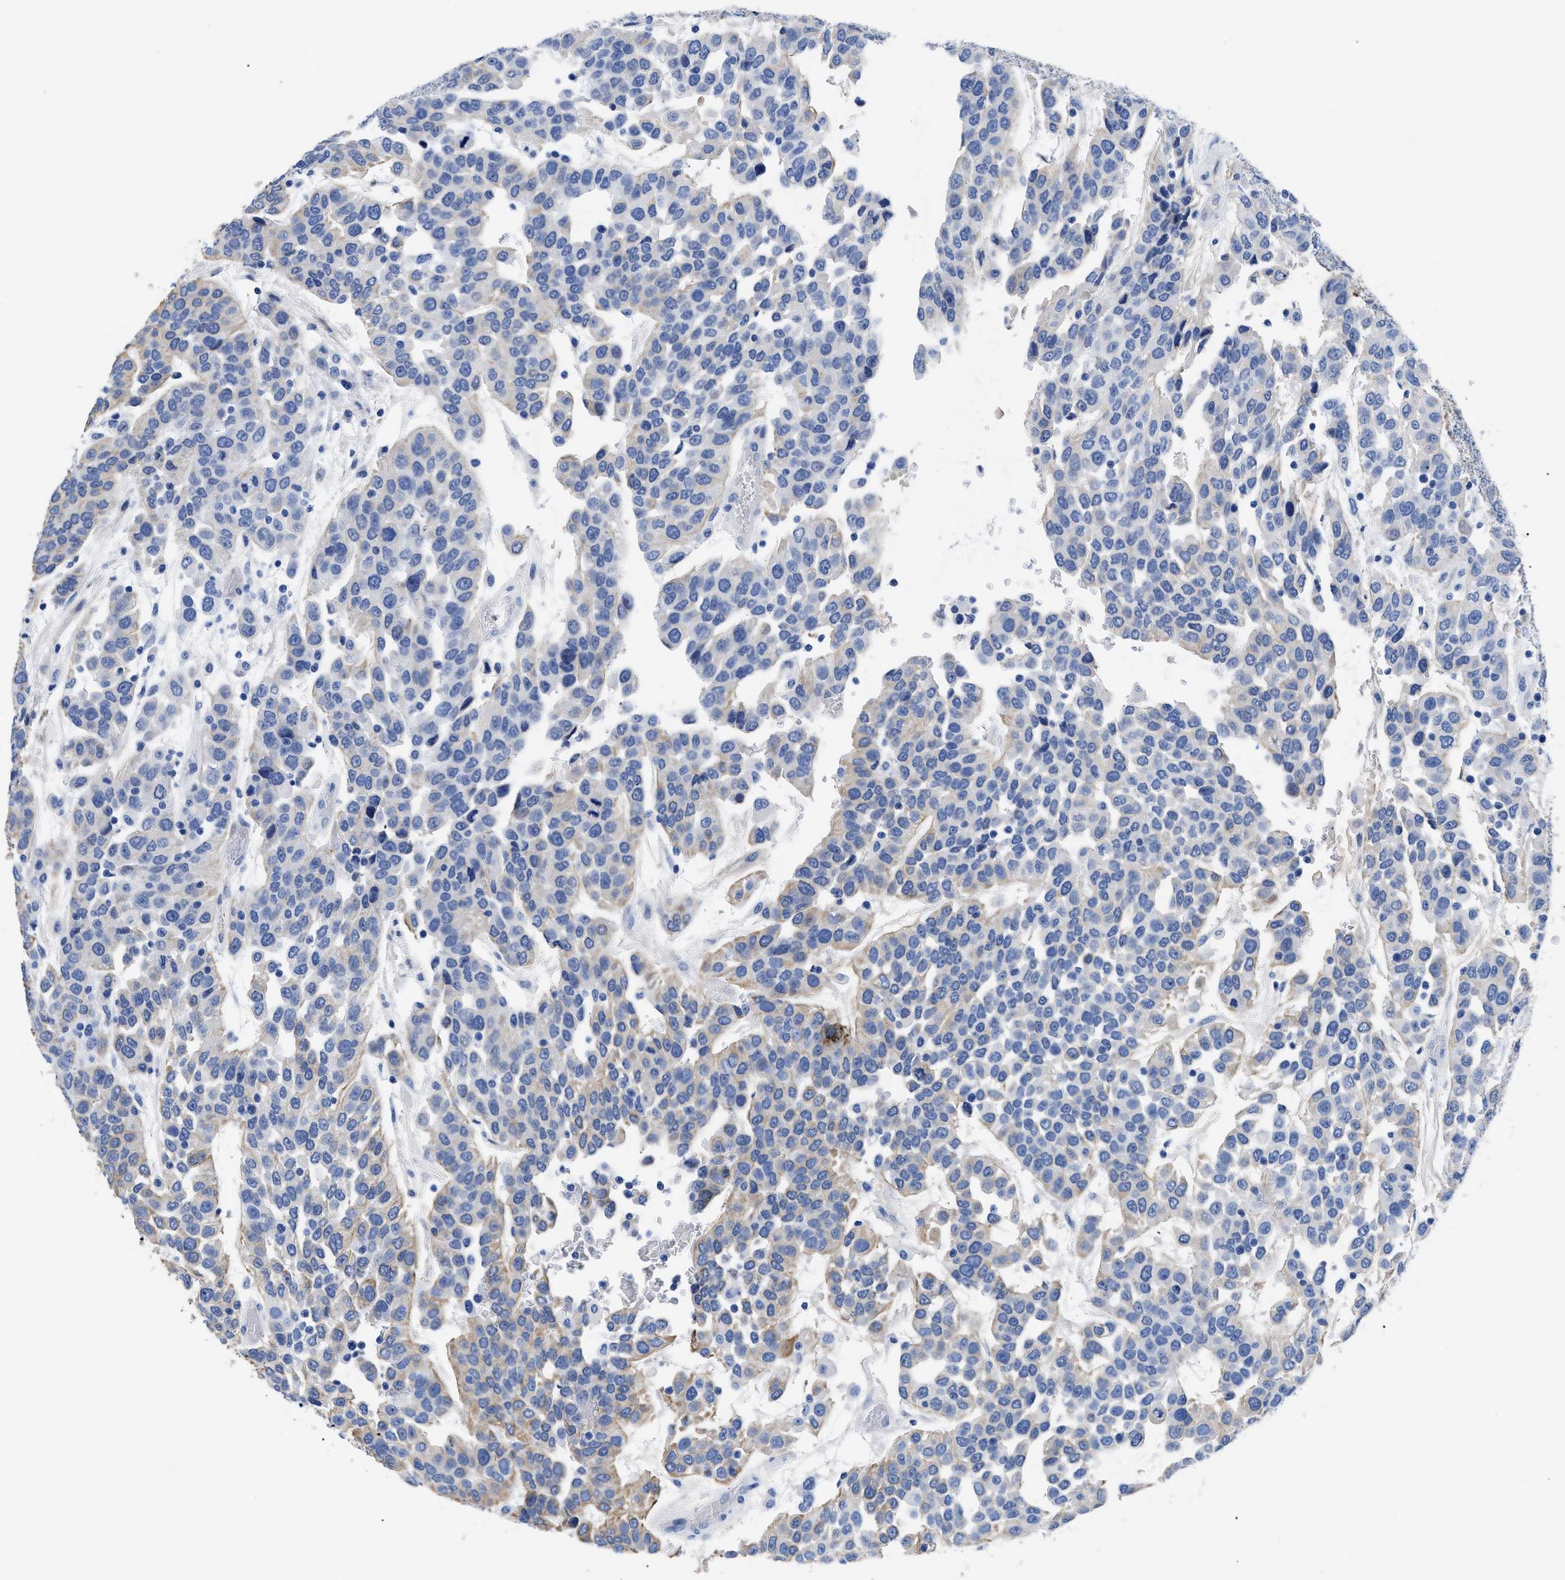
{"staining": {"intensity": "negative", "quantity": "none", "location": "none"}, "tissue": "urothelial cancer", "cell_type": "Tumor cells", "image_type": "cancer", "snomed": [{"axis": "morphology", "description": "Urothelial carcinoma, High grade"}, {"axis": "topography", "description": "Urinary bladder"}], "caption": "Protein analysis of urothelial cancer reveals no significant positivity in tumor cells. (Brightfield microscopy of DAB immunohistochemistry at high magnification).", "gene": "TMEM68", "patient": {"sex": "female", "age": 80}}